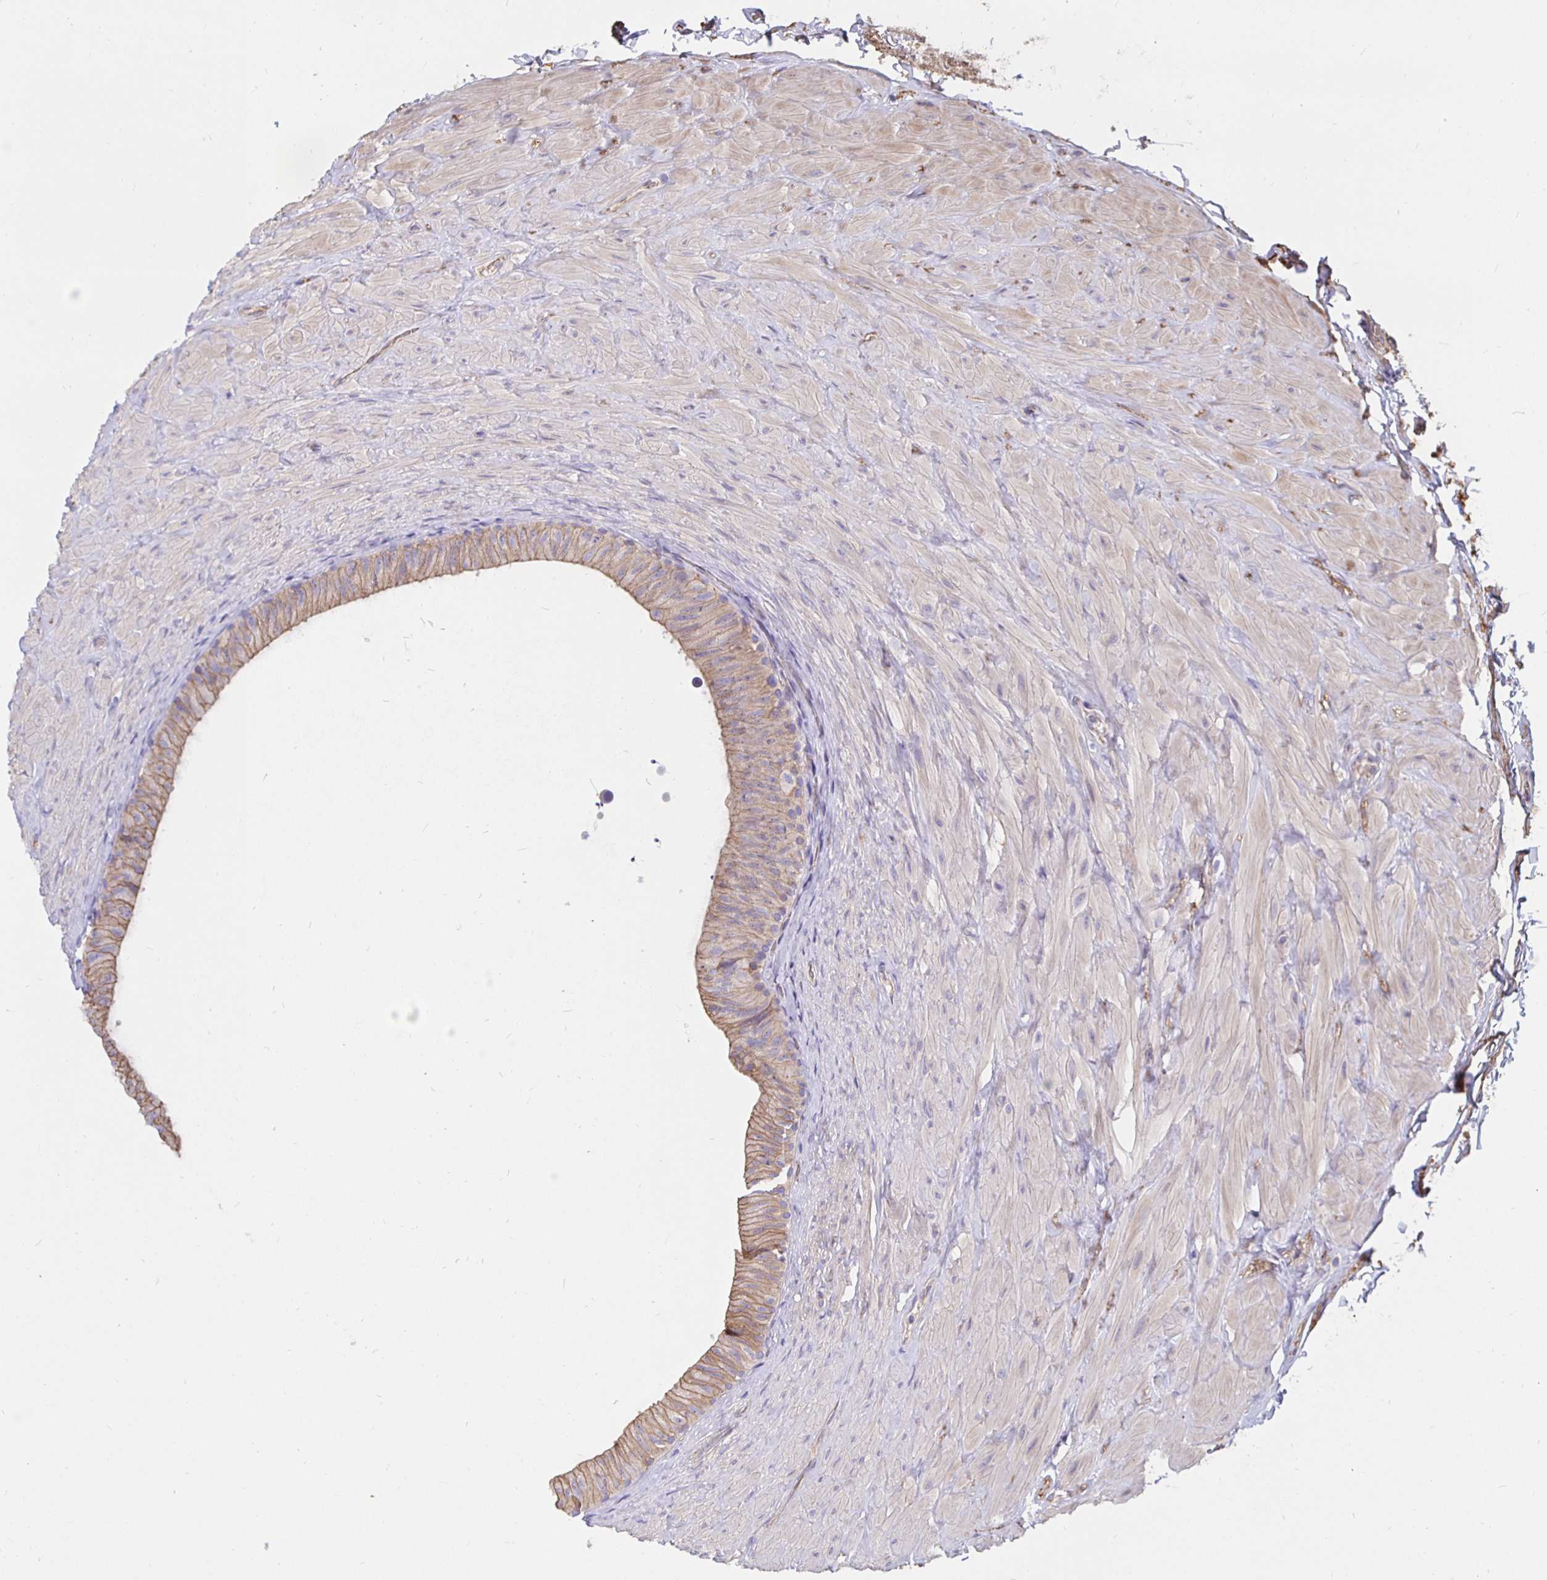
{"staining": {"intensity": "moderate", "quantity": ">75%", "location": "cytoplasmic/membranous"}, "tissue": "epididymis", "cell_type": "Glandular cells", "image_type": "normal", "snomed": [{"axis": "morphology", "description": "Normal tissue, NOS"}, {"axis": "topography", "description": "Epididymis, spermatic cord, NOS"}, {"axis": "topography", "description": "Epididymis"}], "caption": "A photomicrograph of epididymis stained for a protein exhibits moderate cytoplasmic/membranous brown staining in glandular cells.", "gene": "ARHGEF39", "patient": {"sex": "male", "age": 31}}